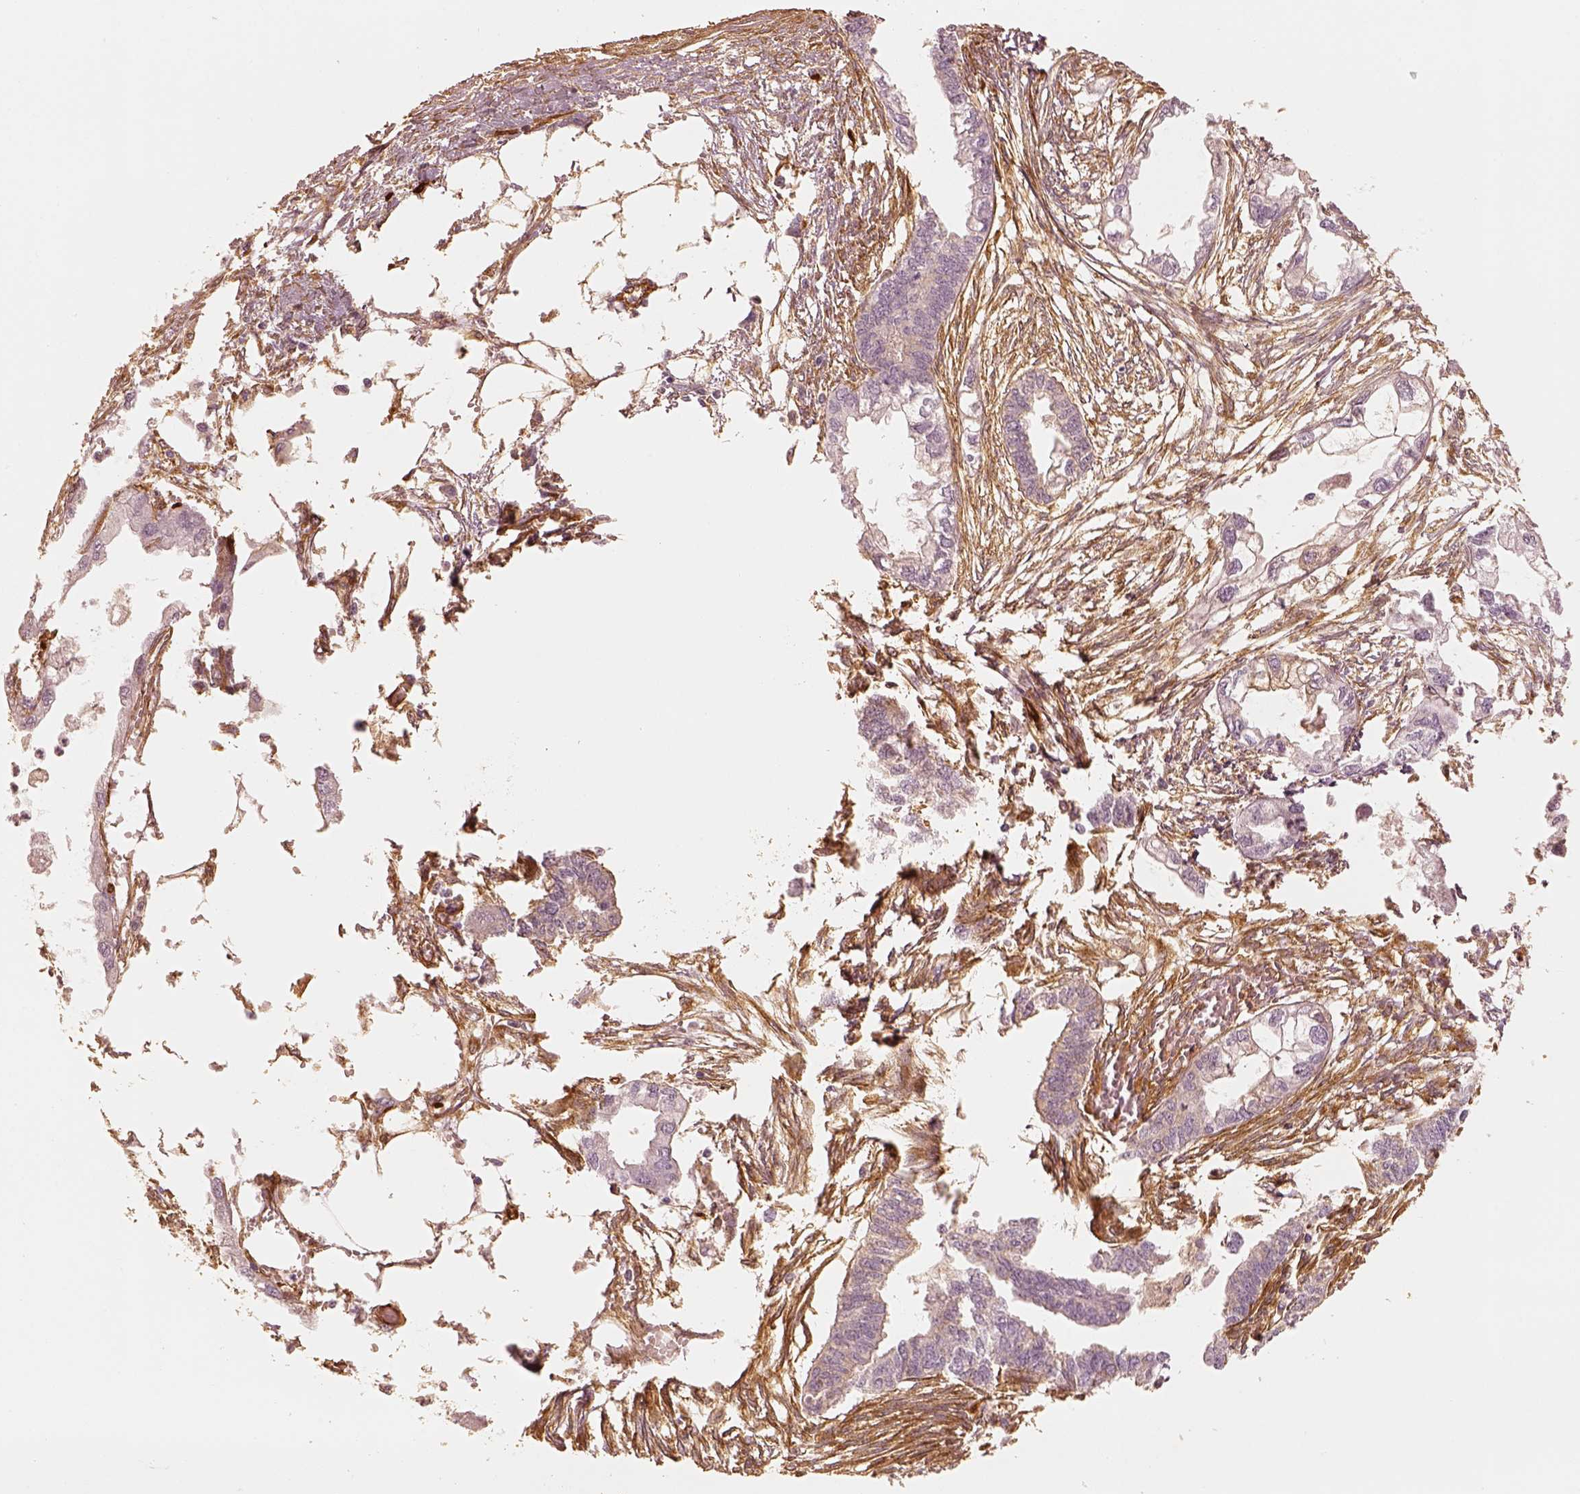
{"staining": {"intensity": "negative", "quantity": "none", "location": "none"}, "tissue": "endometrial cancer", "cell_type": "Tumor cells", "image_type": "cancer", "snomed": [{"axis": "morphology", "description": "Adenocarcinoma, NOS"}, {"axis": "morphology", "description": "Adenocarcinoma, metastatic, NOS"}, {"axis": "topography", "description": "Adipose tissue"}, {"axis": "topography", "description": "Endometrium"}], "caption": "Tumor cells are negative for brown protein staining in endometrial cancer.", "gene": "FSCN1", "patient": {"sex": "female", "age": 67}}